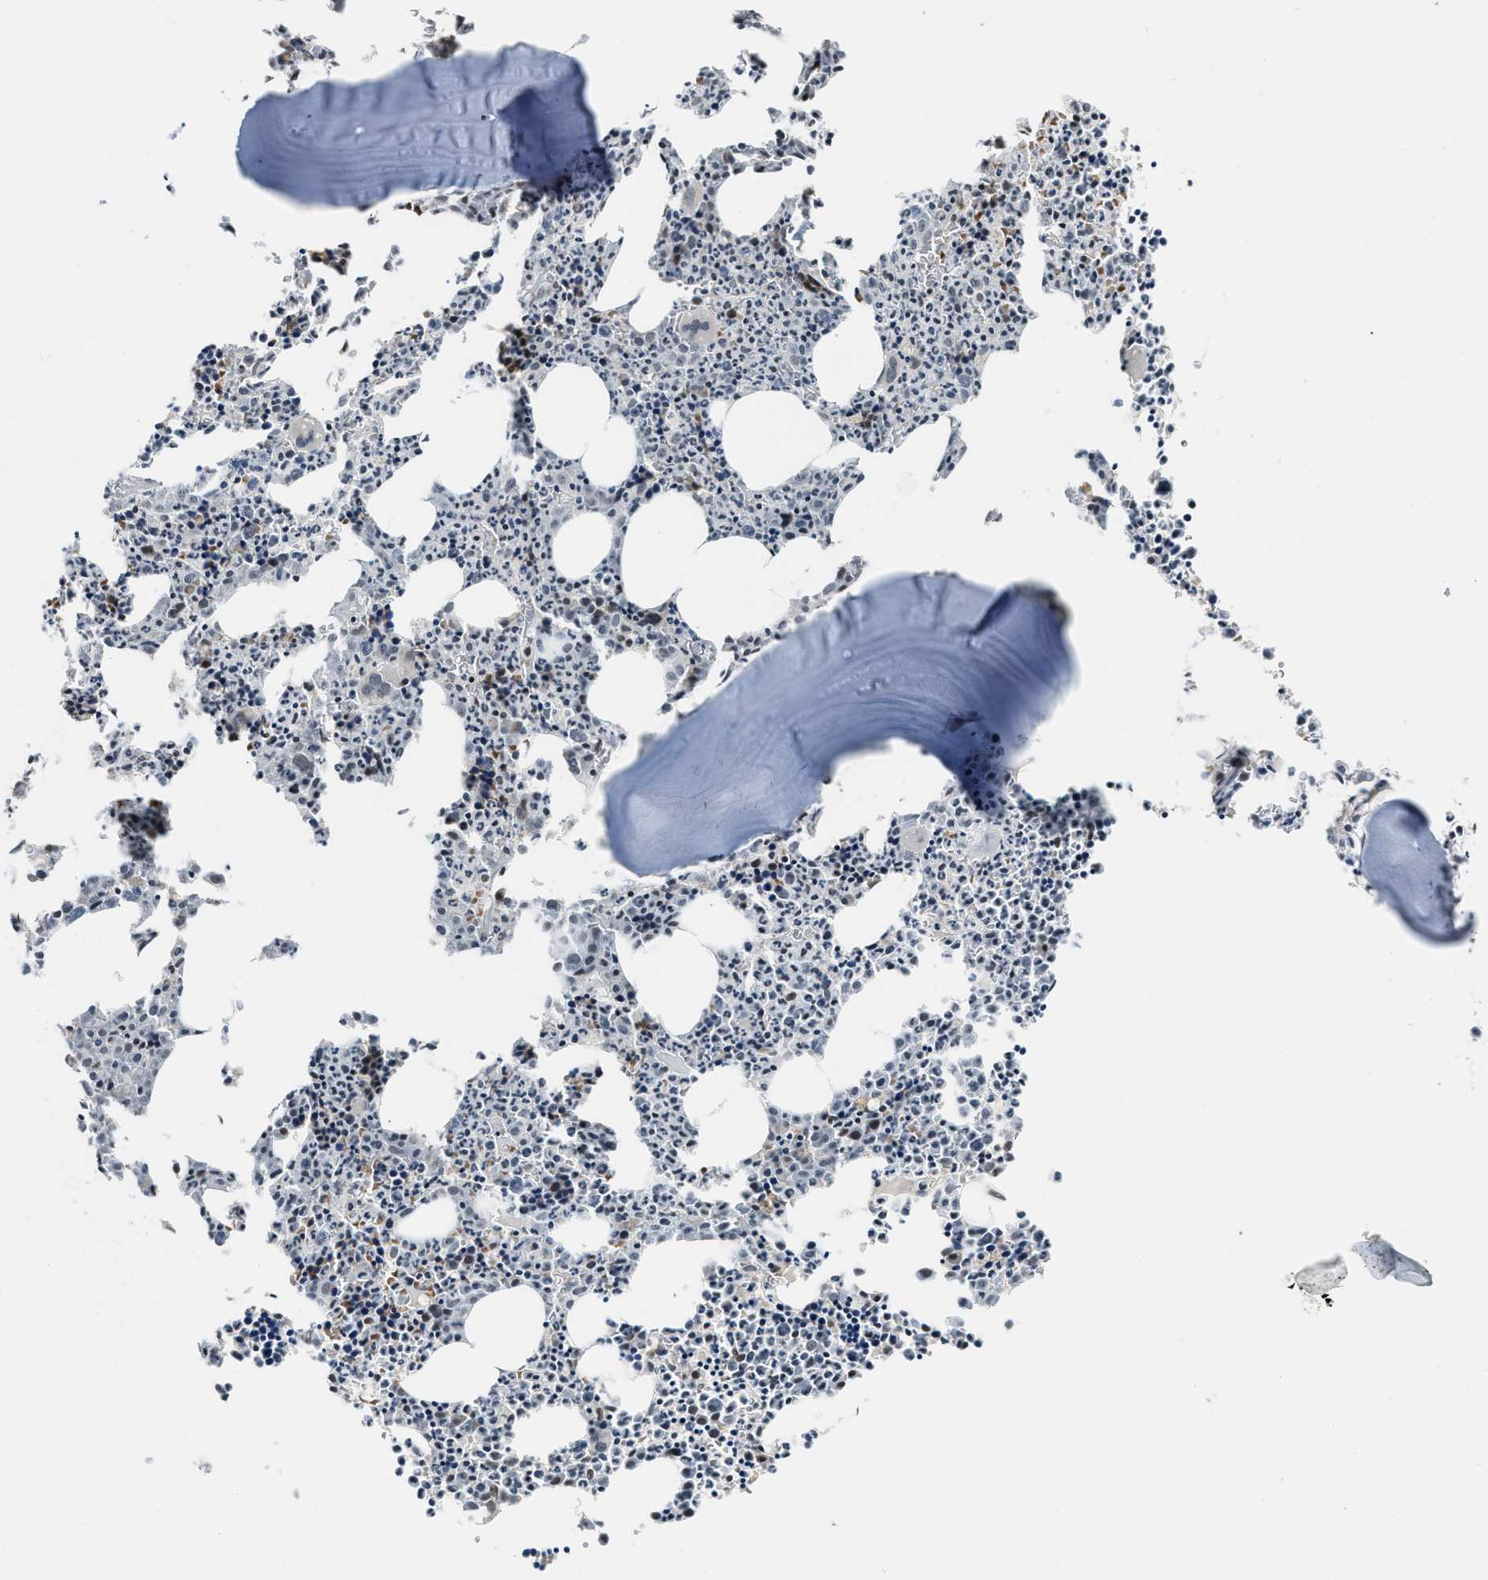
{"staining": {"intensity": "moderate", "quantity": "<25%", "location": "cytoplasmic/membranous,nuclear"}, "tissue": "bone marrow", "cell_type": "Hematopoietic cells", "image_type": "normal", "snomed": [{"axis": "morphology", "description": "Normal tissue, NOS"}, {"axis": "morphology", "description": "Inflammation, NOS"}, {"axis": "topography", "description": "Bone marrow"}], "caption": "This image demonstrates immunohistochemistry staining of benign human bone marrow, with low moderate cytoplasmic/membranous,nuclear expression in approximately <25% of hematopoietic cells.", "gene": "CHN2", "patient": {"sex": "male", "age": 31}}